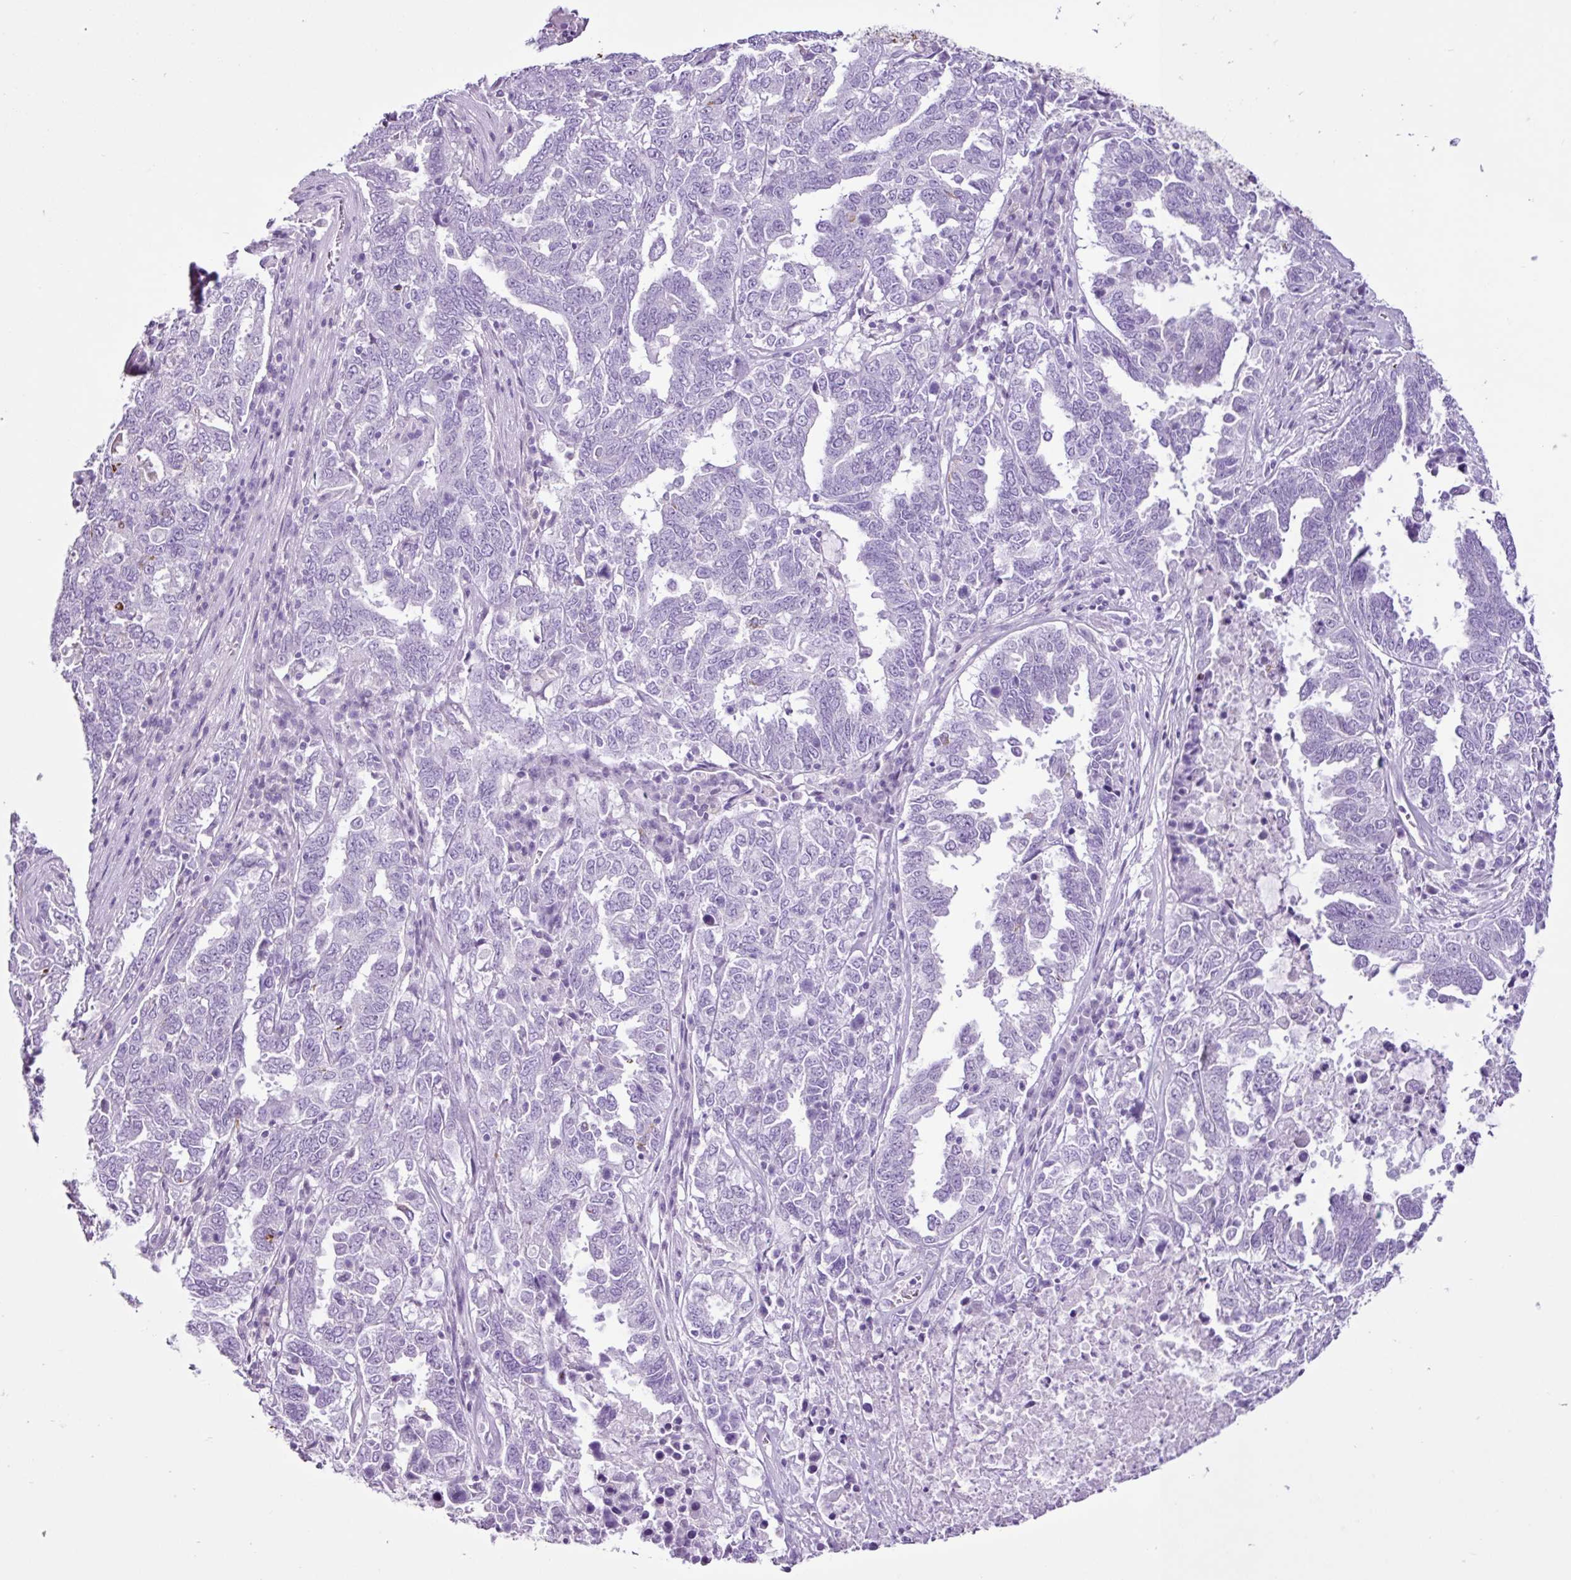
{"staining": {"intensity": "negative", "quantity": "none", "location": "none"}, "tissue": "ovarian cancer", "cell_type": "Tumor cells", "image_type": "cancer", "snomed": [{"axis": "morphology", "description": "Carcinoma, endometroid"}, {"axis": "topography", "description": "Ovary"}], "caption": "DAB immunohistochemical staining of endometroid carcinoma (ovarian) exhibits no significant positivity in tumor cells.", "gene": "PGR", "patient": {"sex": "female", "age": 62}}